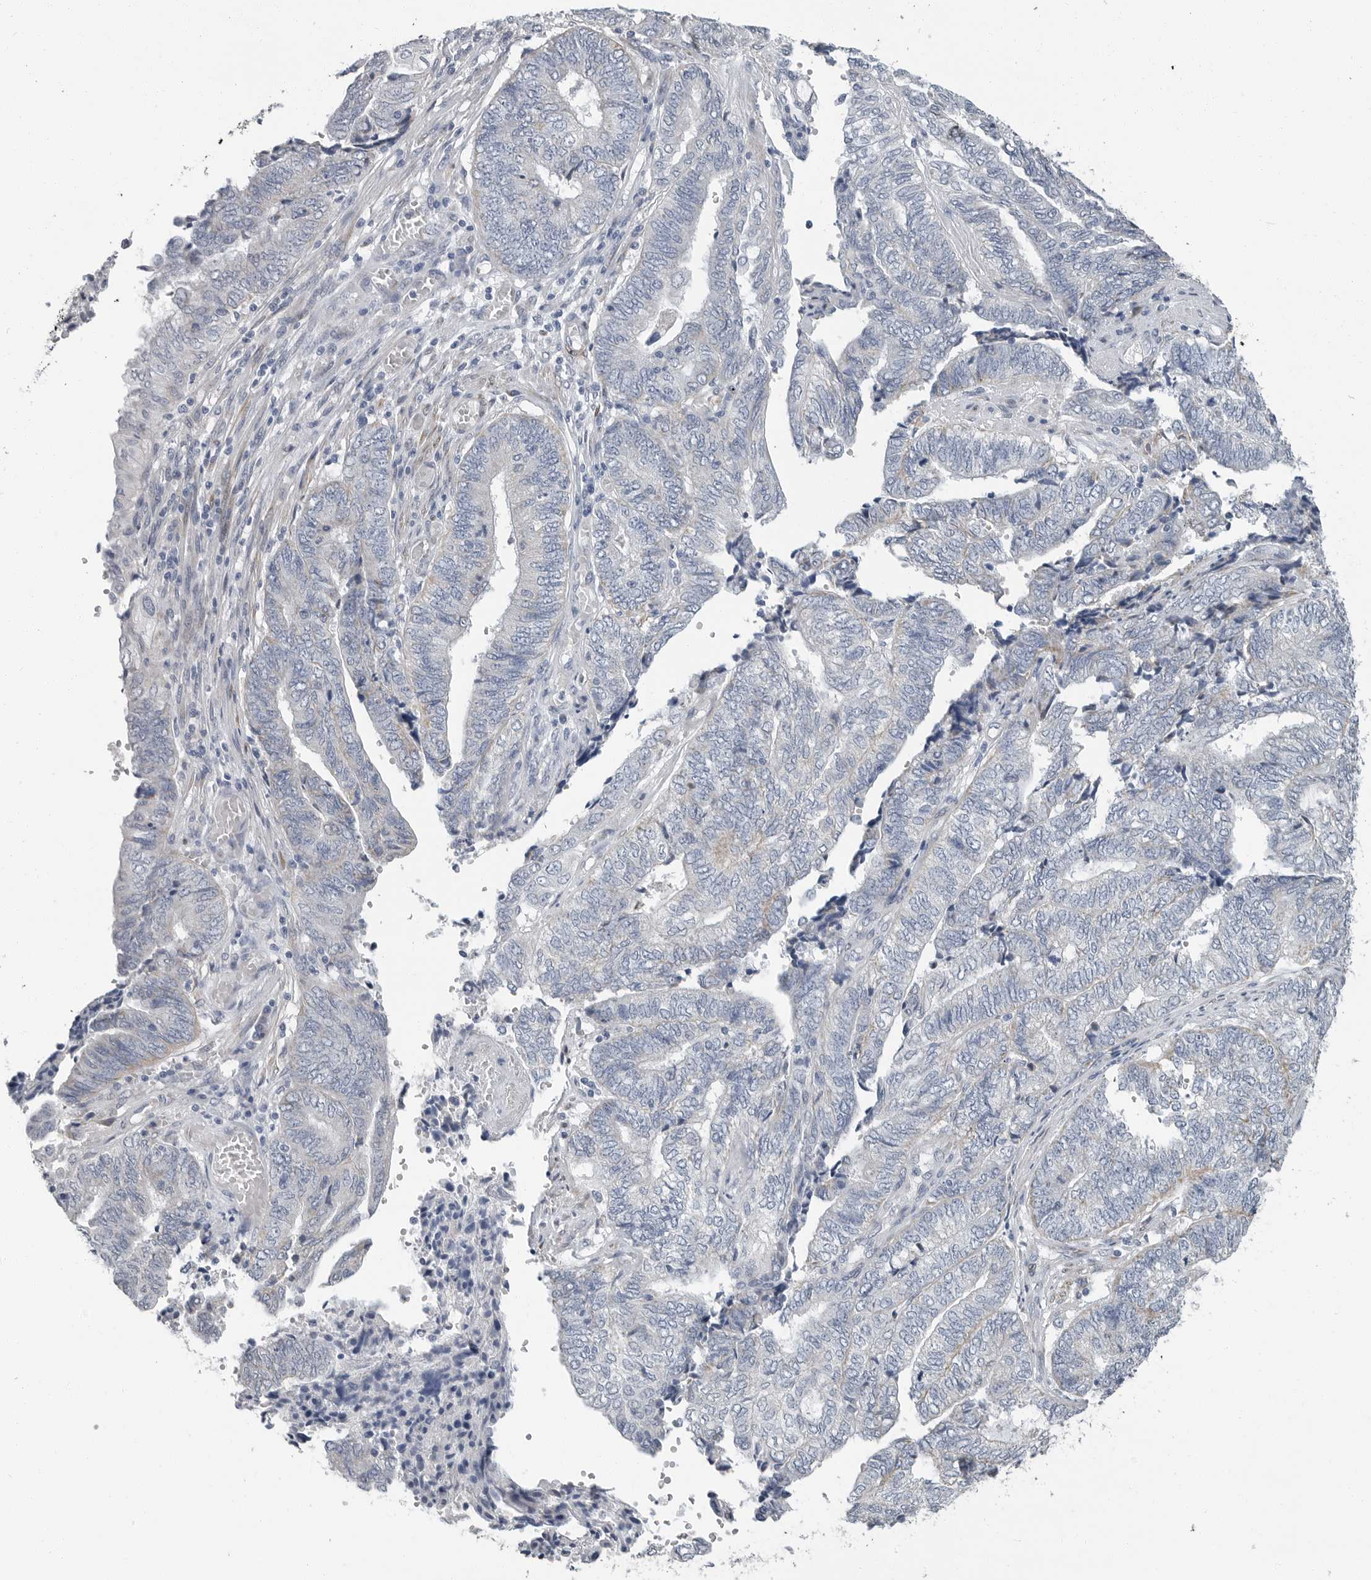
{"staining": {"intensity": "negative", "quantity": "none", "location": "none"}, "tissue": "endometrial cancer", "cell_type": "Tumor cells", "image_type": "cancer", "snomed": [{"axis": "morphology", "description": "Adenocarcinoma, NOS"}, {"axis": "topography", "description": "Uterus"}, {"axis": "topography", "description": "Endometrium"}], "caption": "High magnification brightfield microscopy of endometrial cancer (adenocarcinoma) stained with DAB (brown) and counterstained with hematoxylin (blue): tumor cells show no significant positivity.", "gene": "PLN", "patient": {"sex": "female", "age": 70}}